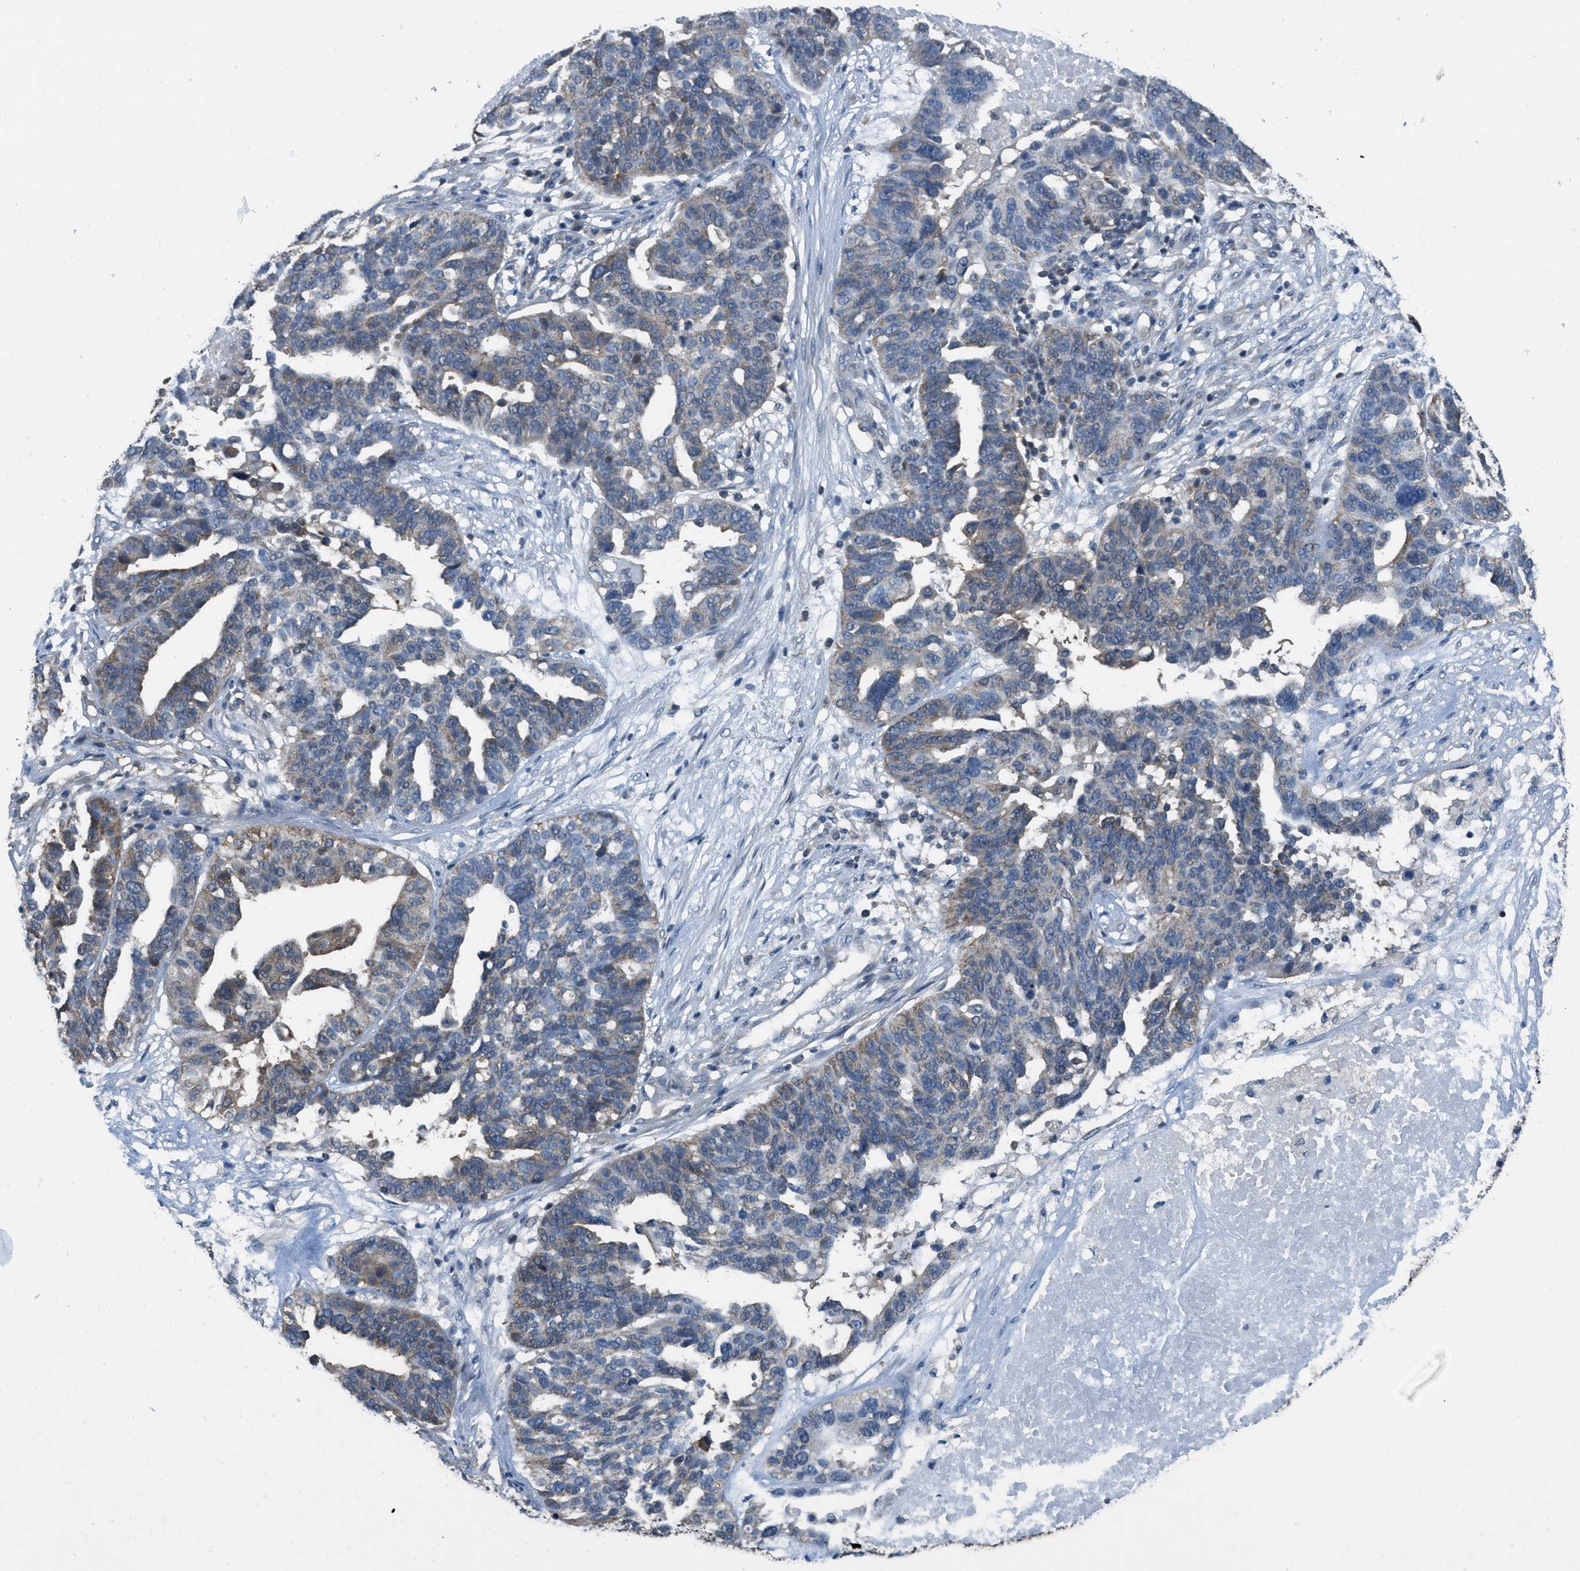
{"staining": {"intensity": "moderate", "quantity": "25%-75%", "location": "cytoplasmic/membranous"}, "tissue": "ovarian cancer", "cell_type": "Tumor cells", "image_type": "cancer", "snomed": [{"axis": "morphology", "description": "Cystadenocarcinoma, serous, NOS"}, {"axis": "topography", "description": "Ovary"}], "caption": "A histopathology image of ovarian cancer stained for a protein demonstrates moderate cytoplasmic/membranous brown staining in tumor cells.", "gene": "PIP5K1C", "patient": {"sex": "female", "age": 59}}